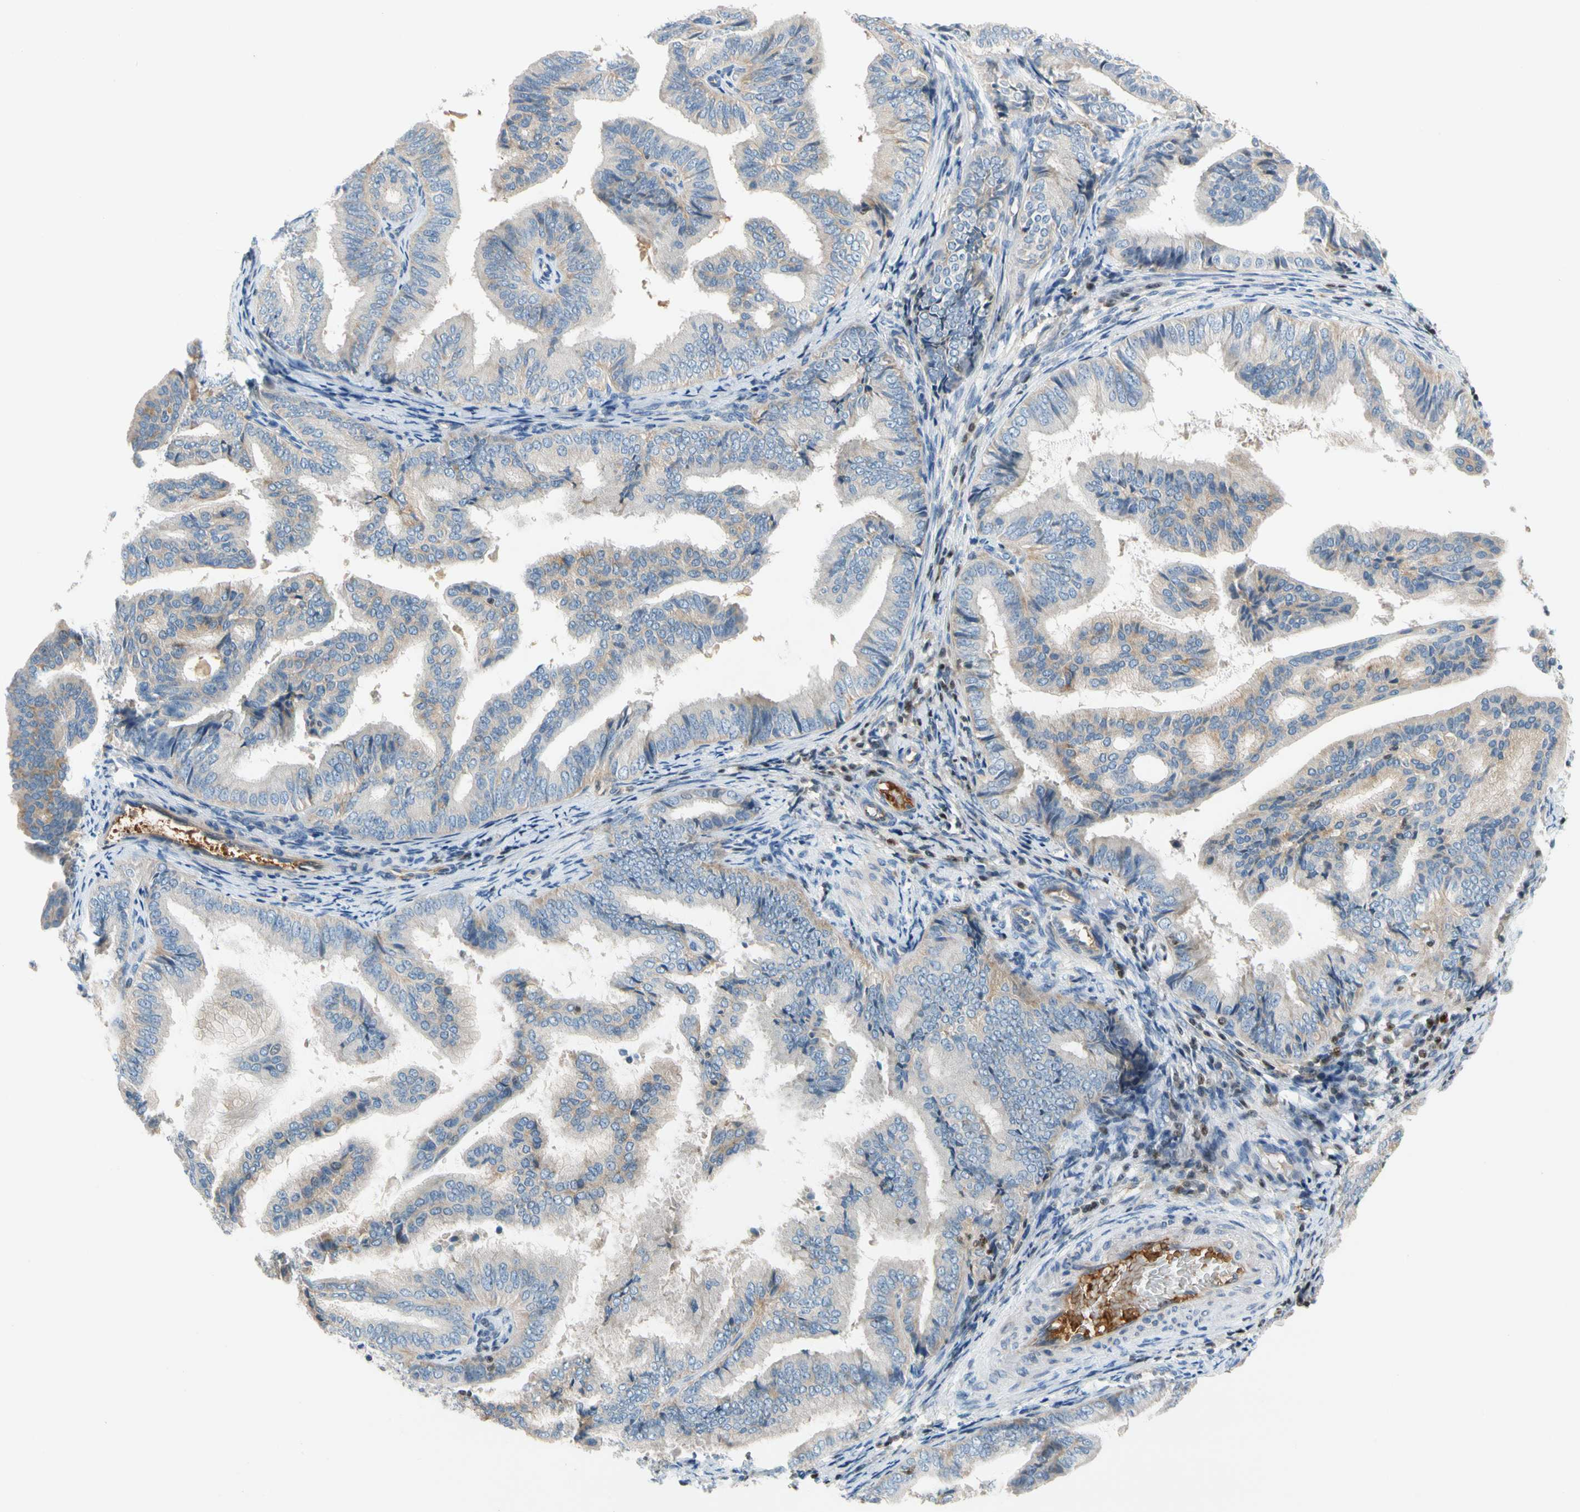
{"staining": {"intensity": "weak", "quantity": "<25%", "location": "cytoplasmic/membranous"}, "tissue": "endometrial cancer", "cell_type": "Tumor cells", "image_type": "cancer", "snomed": [{"axis": "morphology", "description": "Adenocarcinoma, NOS"}, {"axis": "topography", "description": "Endometrium"}], "caption": "DAB (3,3'-diaminobenzidine) immunohistochemical staining of human endometrial adenocarcinoma demonstrates no significant positivity in tumor cells.", "gene": "SP140", "patient": {"sex": "female", "age": 58}}